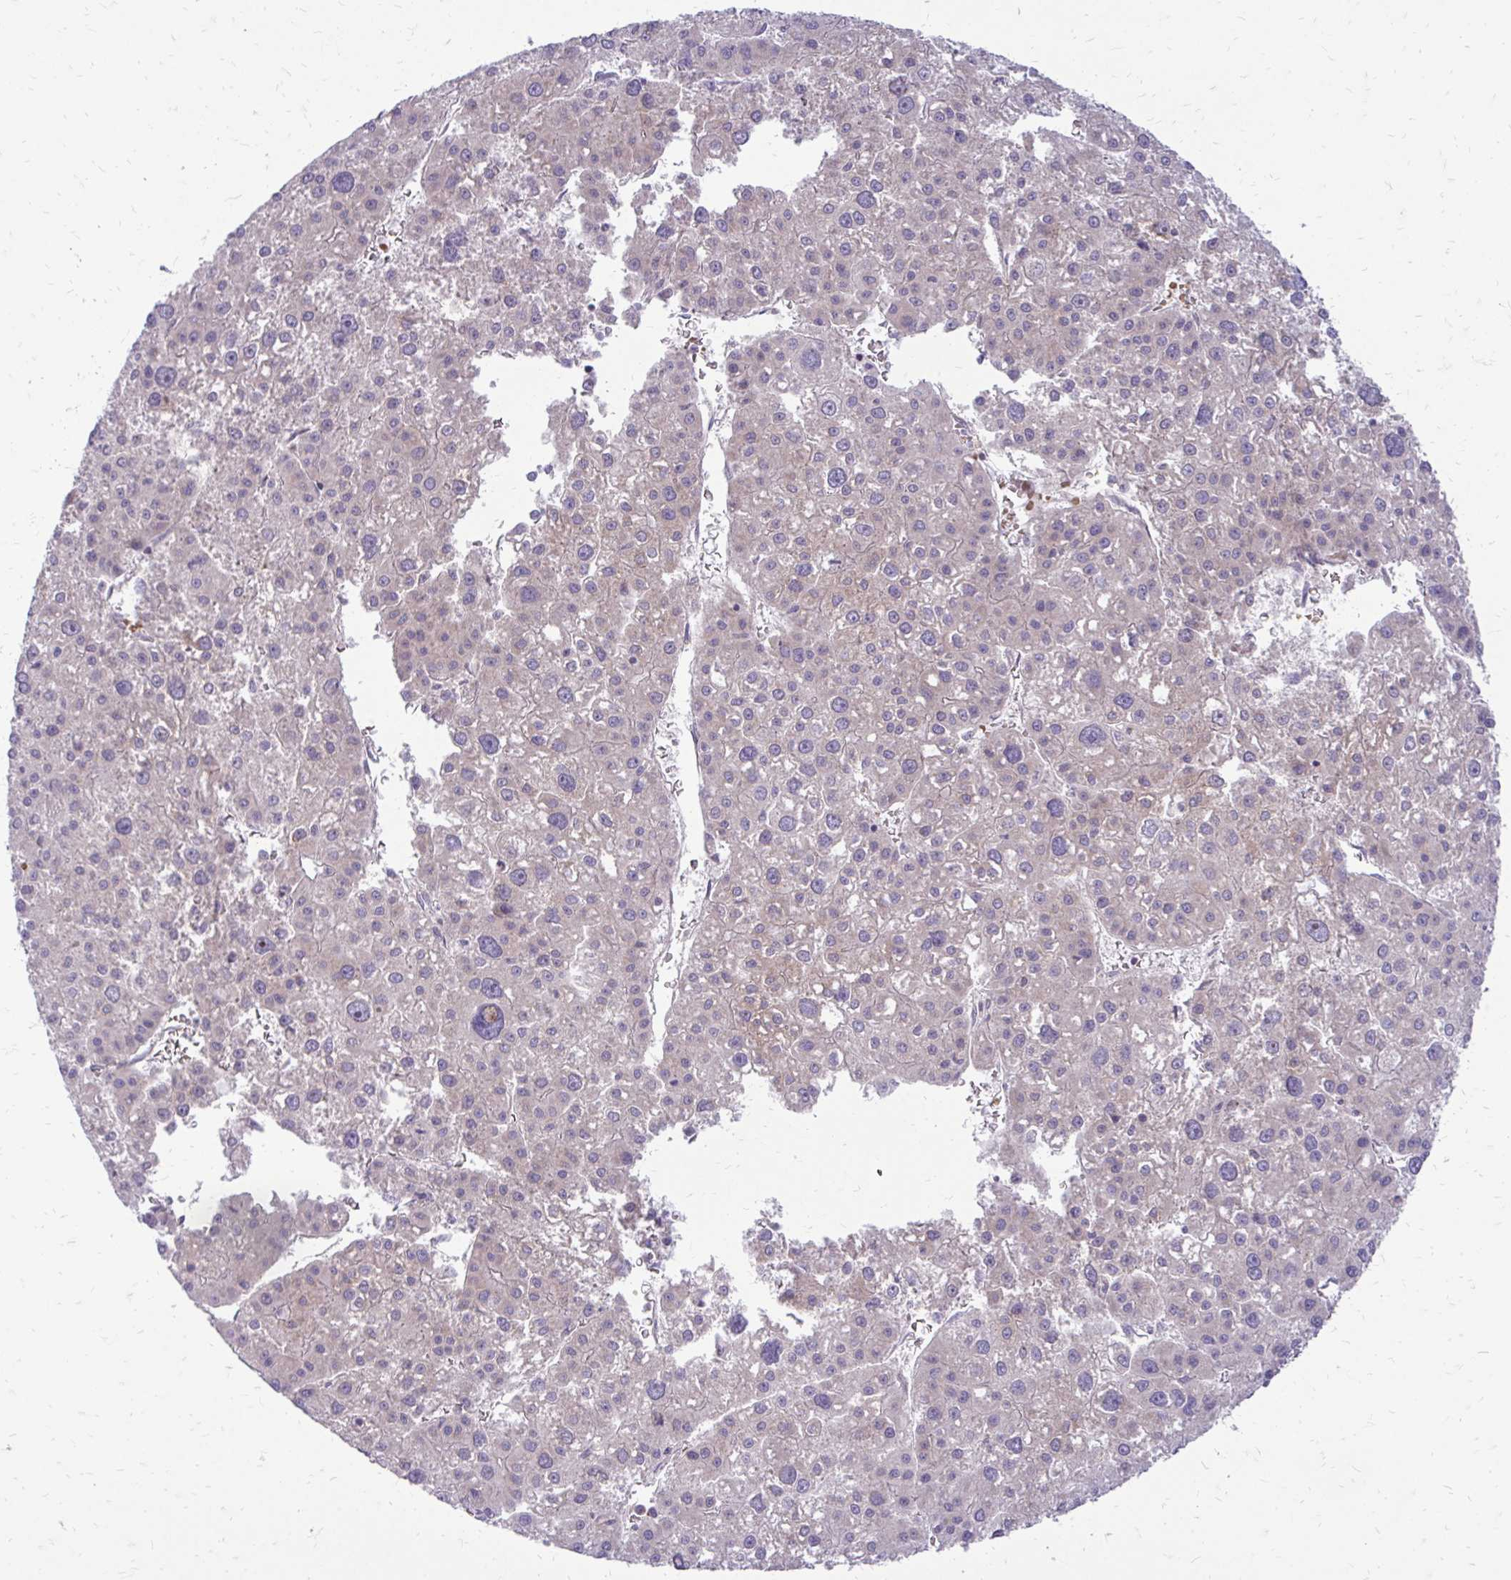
{"staining": {"intensity": "negative", "quantity": "none", "location": "none"}, "tissue": "liver cancer", "cell_type": "Tumor cells", "image_type": "cancer", "snomed": [{"axis": "morphology", "description": "Carcinoma, Hepatocellular, NOS"}, {"axis": "topography", "description": "Liver"}], "caption": "The micrograph reveals no significant expression in tumor cells of liver cancer. The staining is performed using DAB (3,3'-diaminobenzidine) brown chromogen with nuclei counter-stained in using hematoxylin.", "gene": "FUNDC2", "patient": {"sex": "male", "age": 73}}